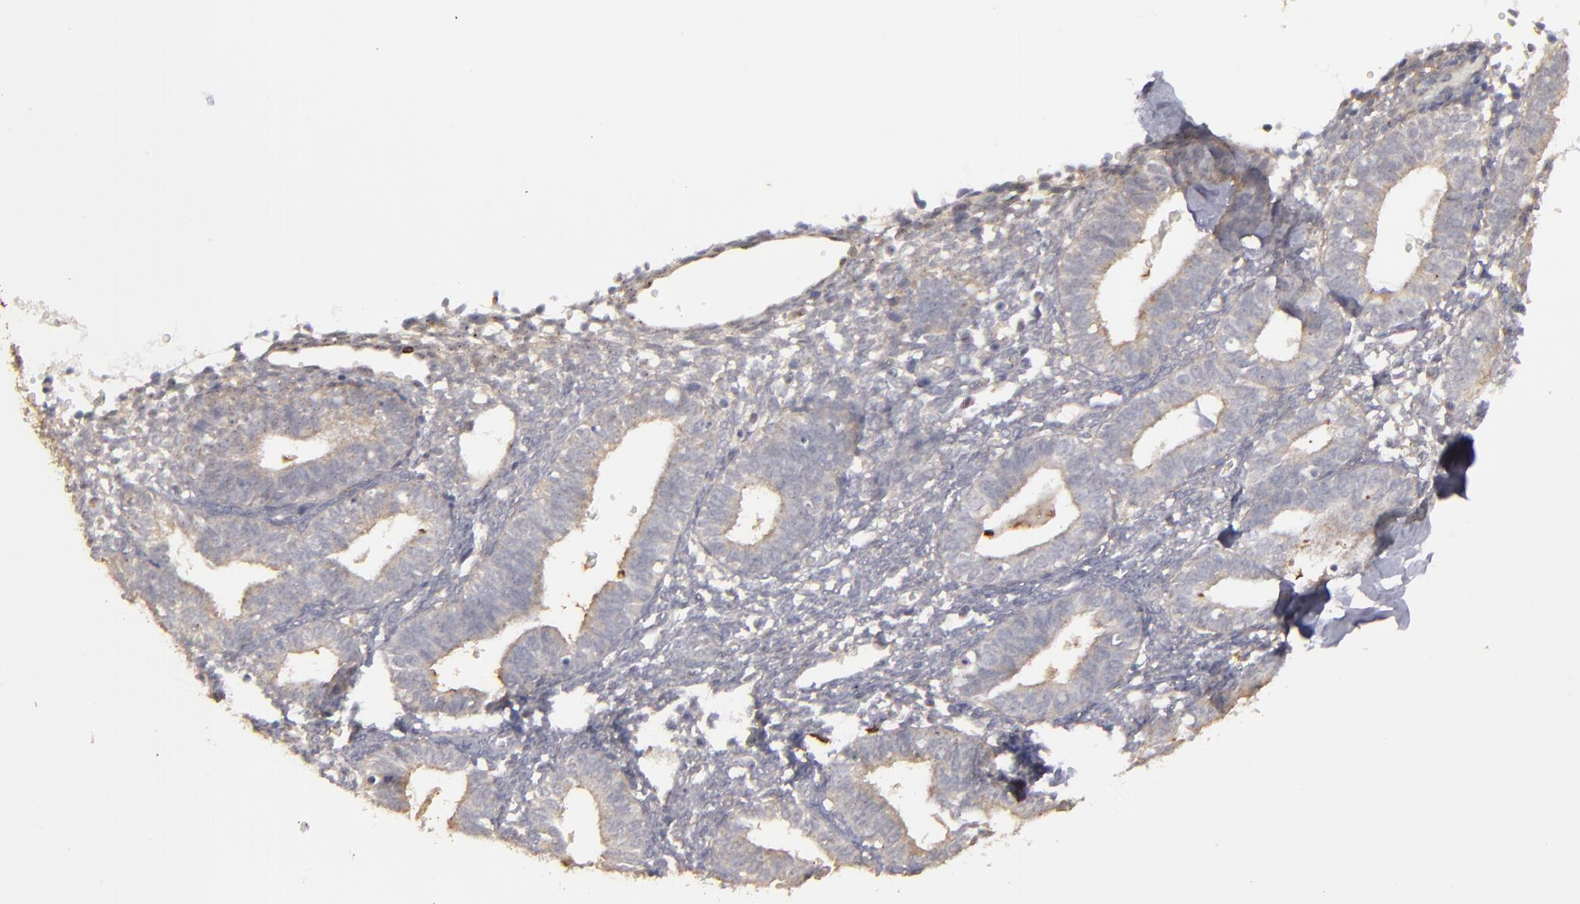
{"staining": {"intensity": "weak", "quantity": "<25%", "location": "cytoplasmic/membranous"}, "tissue": "endometrium", "cell_type": "Cells in endometrial stroma", "image_type": "normal", "snomed": [{"axis": "morphology", "description": "Normal tissue, NOS"}, {"axis": "topography", "description": "Endometrium"}], "caption": "High power microscopy micrograph of an IHC image of benign endometrium, revealing no significant positivity in cells in endometrial stroma. (Immunohistochemistry (ihc), brightfield microscopy, high magnification).", "gene": "CD55", "patient": {"sex": "female", "age": 61}}